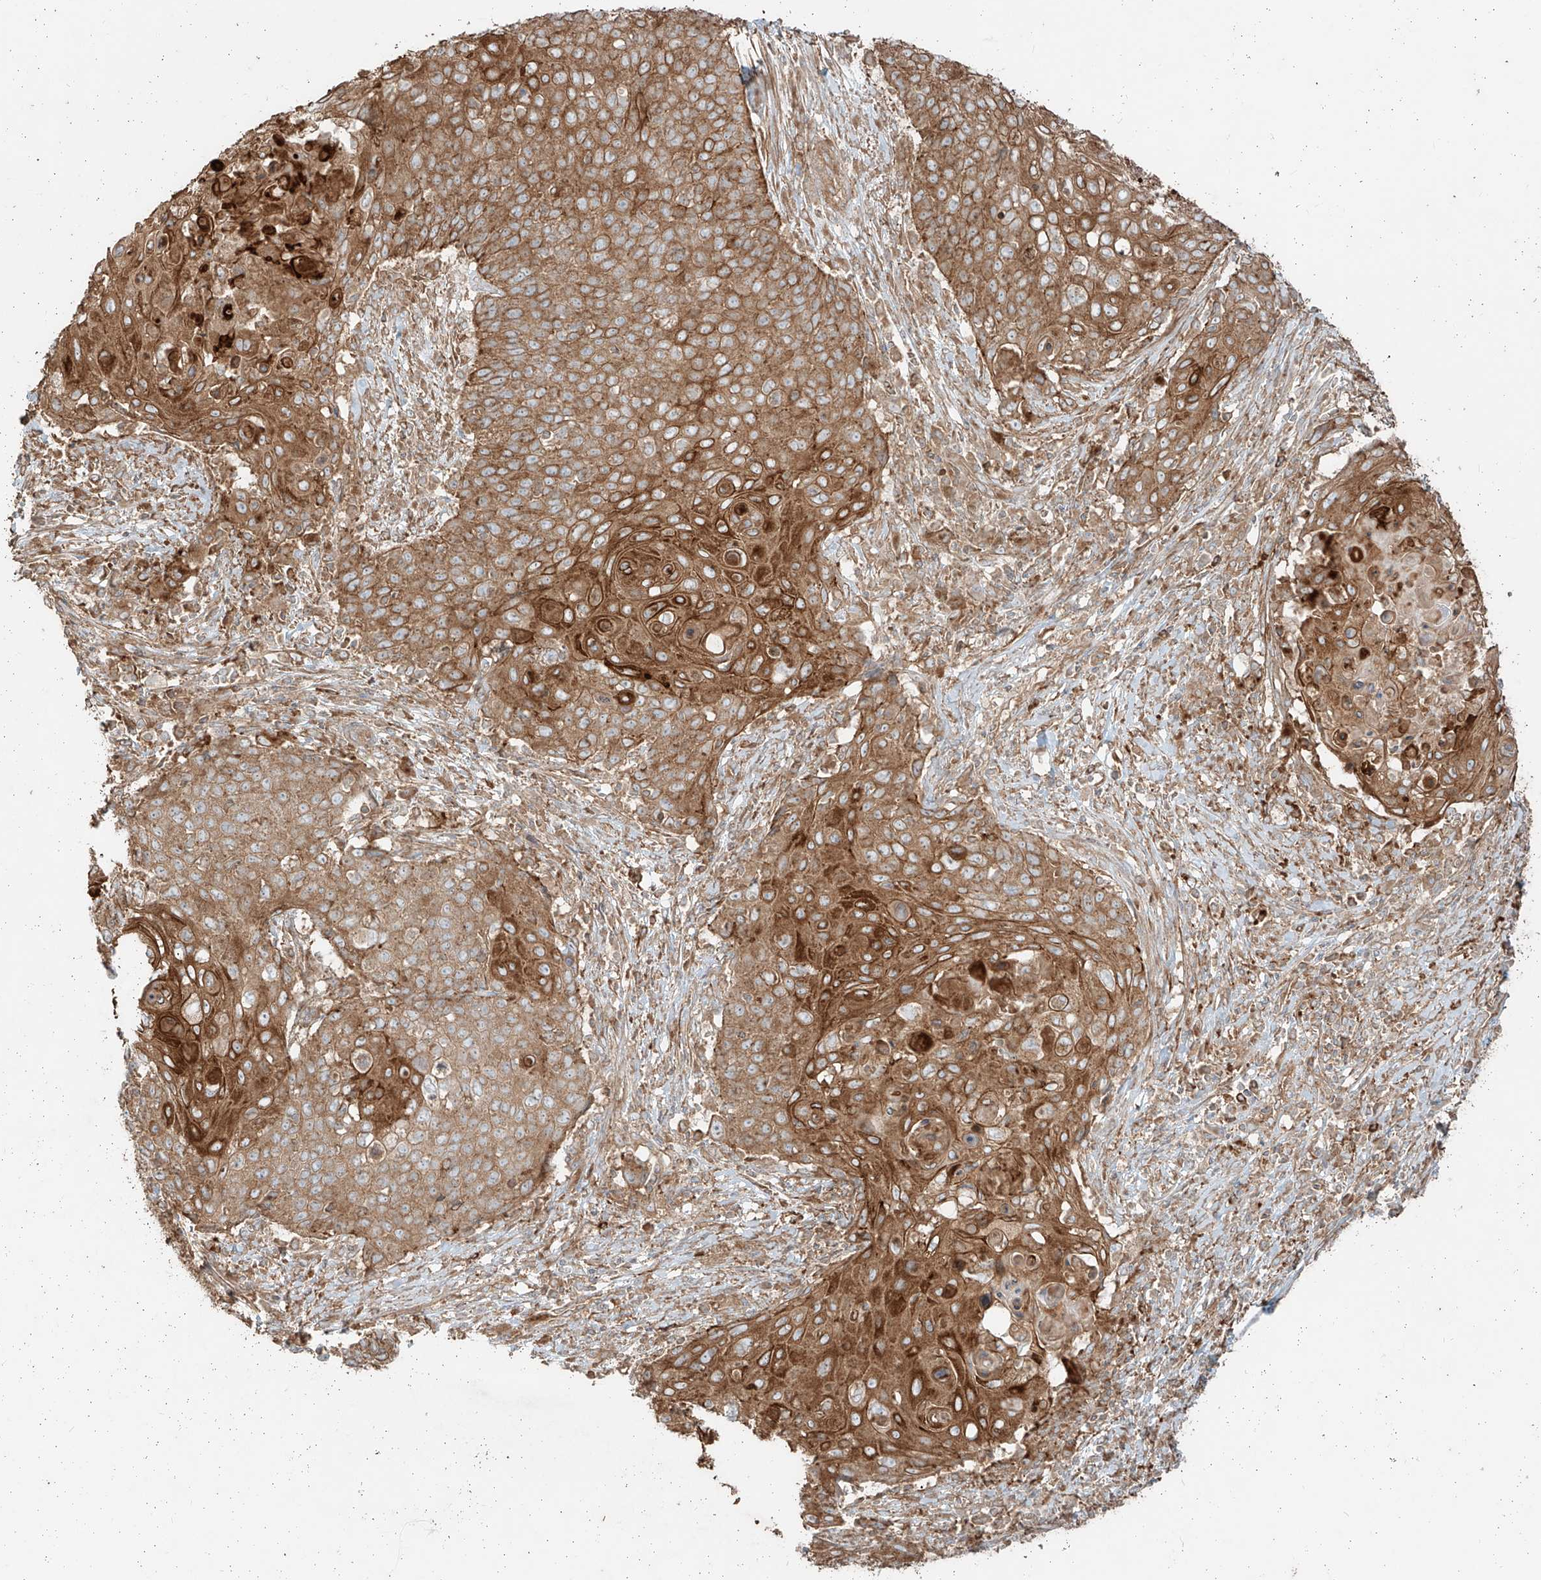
{"staining": {"intensity": "moderate", "quantity": ">75%", "location": "cytoplasmic/membranous"}, "tissue": "cervical cancer", "cell_type": "Tumor cells", "image_type": "cancer", "snomed": [{"axis": "morphology", "description": "Squamous cell carcinoma, NOS"}, {"axis": "topography", "description": "Cervix"}], "caption": "Cervical cancer (squamous cell carcinoma) was stained to show a protein in brown. There is medium levels of moderate cytoplasmic/membranous expression in about >75% of tumor cells.", "gene": "CCDC115", "patient": {"sex": "female", "age": 39}}